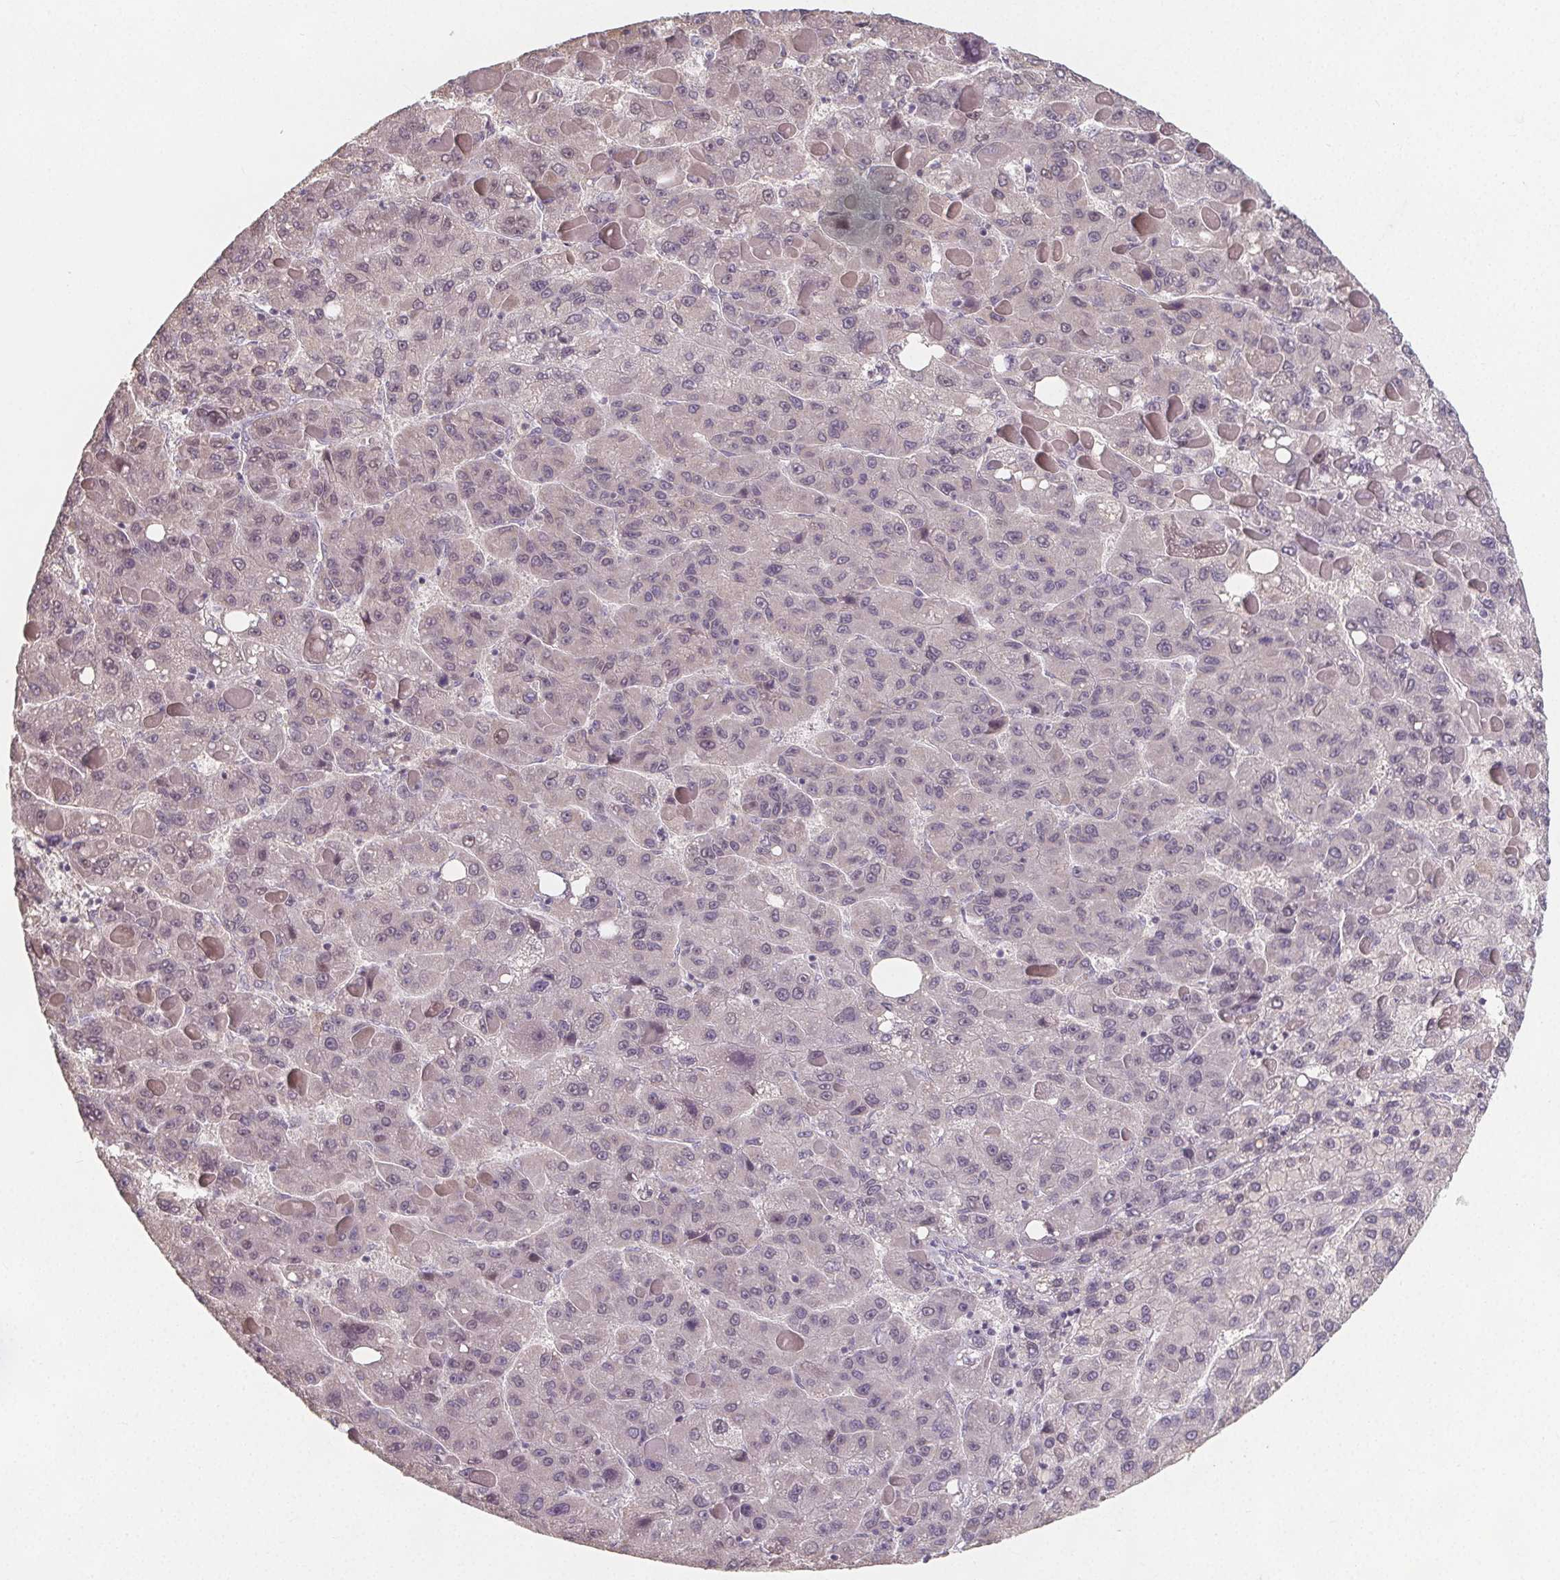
{"staining": {"intensity": "negative", "quantity": "none", "location": "none"}, "tissue": "liver cancer", "cell_type": "Tumor cells", "image_type": "cancer", "snomed": [{"axis": "morphology", "description": "Carcinoma, Hepatocellular, NOS"}, {"axis": "topography", "description": "Liver"}], "caption": "Hepatocellular carcinoma (liver) was stained to show a protein in brown. There is no significant staining in tumor cells. (Immunohistochemistry, brightfield microscopy, high magnification).", "gene": "SLC26A2", "patient": {"sex": "female", "age": 82}}